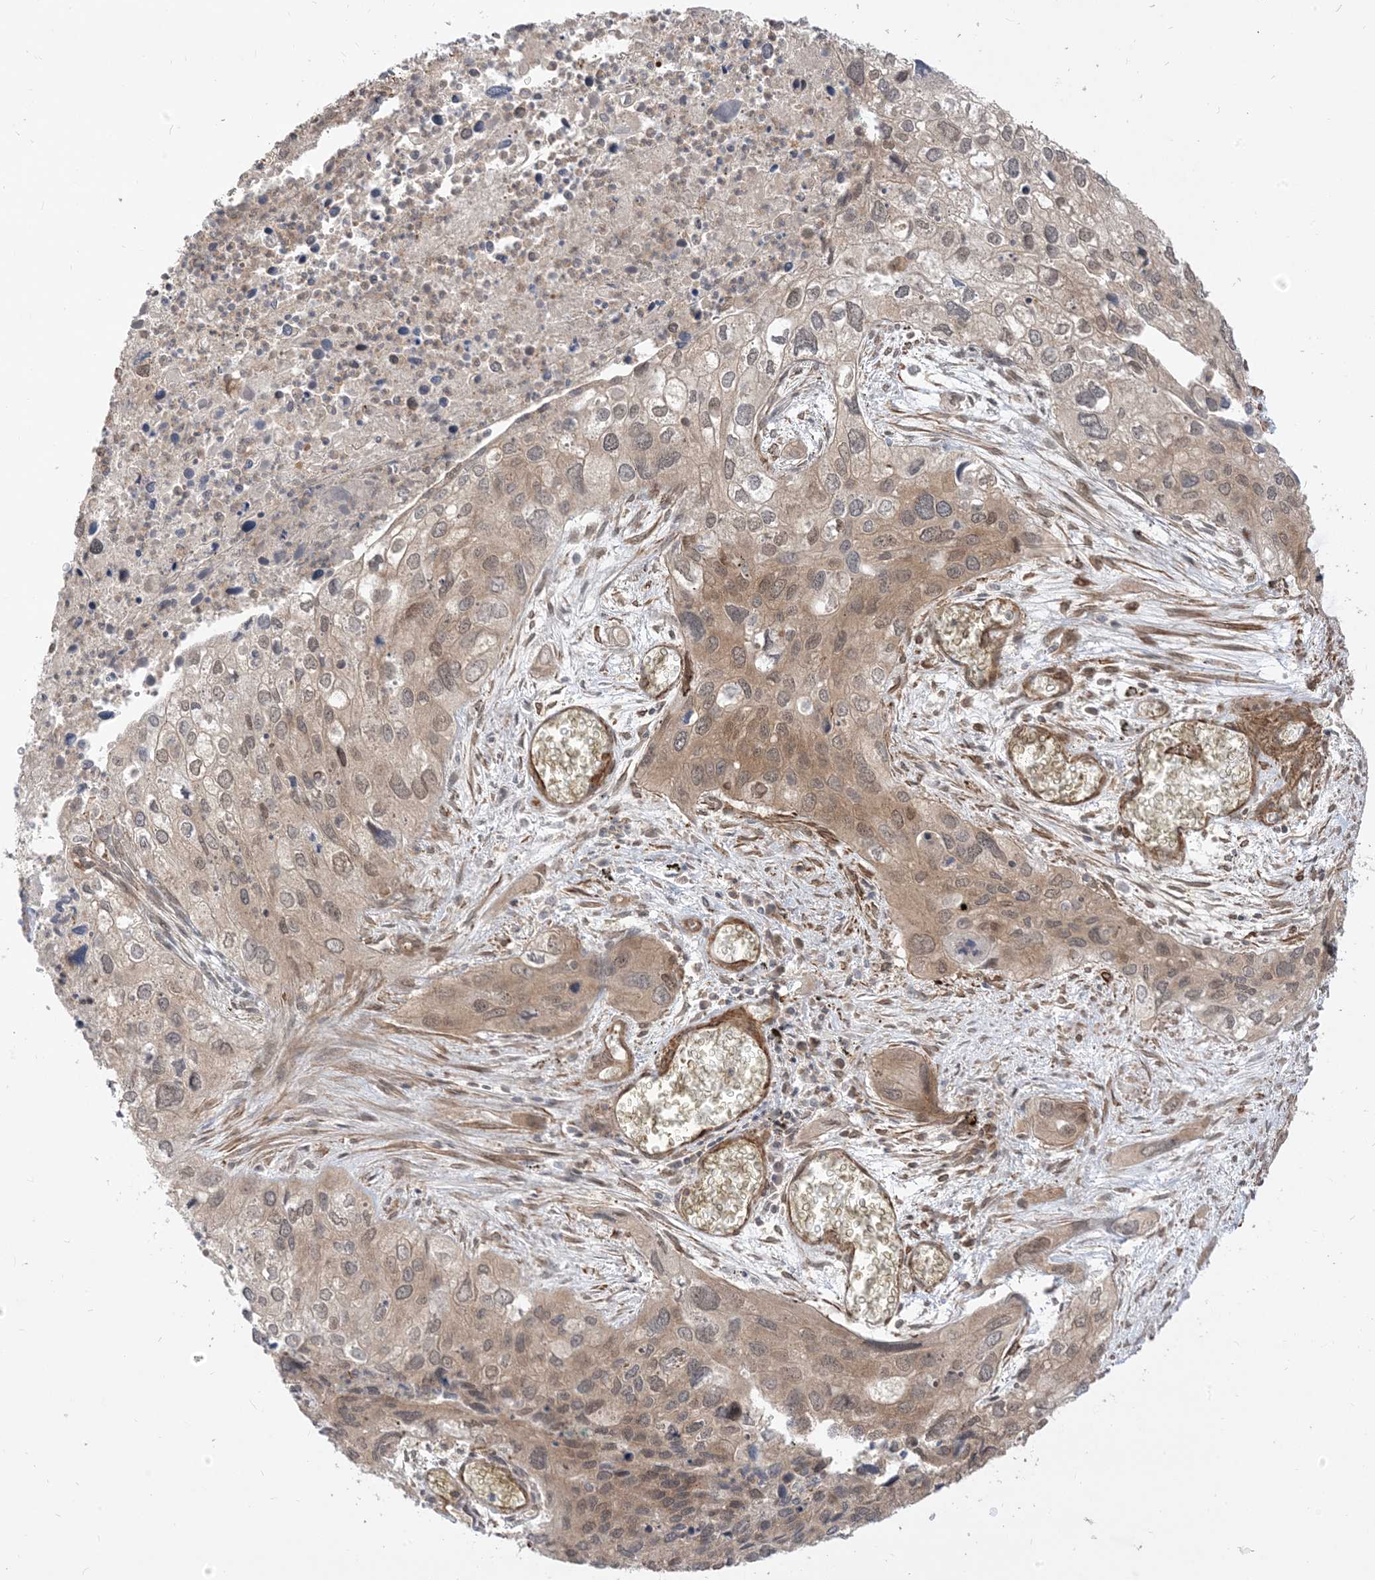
{"staining": {"intensity": "moderate", "quantity": "25%-75%", "location": "cytoplasmic/membranous,nuclear"}, "tissue": "cervical cancer", "cell_type": "Tumor cells", "image_type": "cancer", "snomed": [{"axis": "morphology", "description": "Squamous cell carcinoma, NOS"}, {"axis": "topography", "description": "Cervix"}], "caption": "A micrograph of human cervical cancer (squamous cell carcinoma) stained for a protein reveals moderate cytoplasmic/membranous and nuclear brown staining in tumor cells.", "gene": "TBCC", "patient": {"sex": "female", "age": 55}}